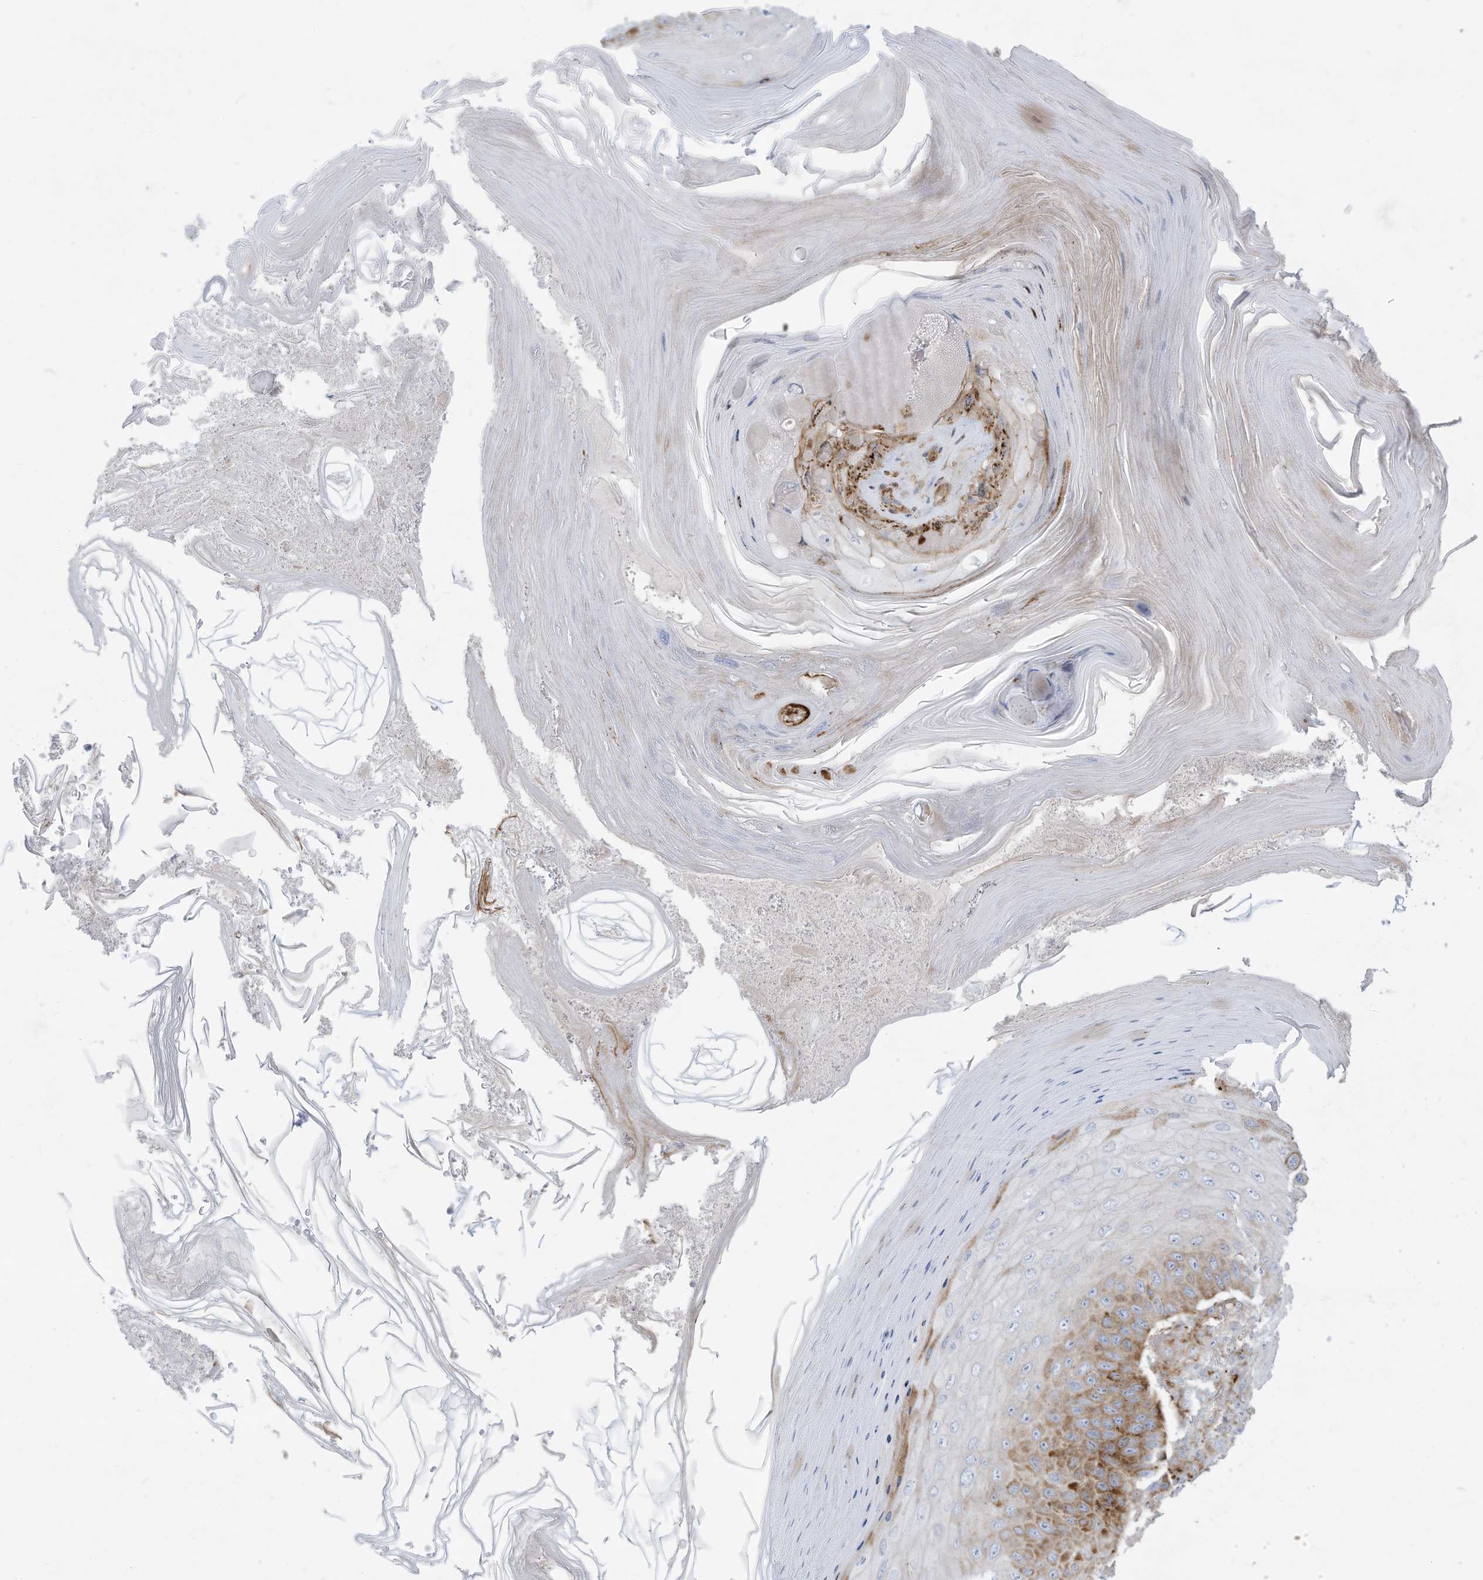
{"staining": {"intensity": "moderate", "quantity": "25%-75%", "location": "cytoplasmic/membranous"}, "tissue": "skin cancer", "cell_type": "Tumor cells", "image_type": "cancer", "snomed": [{"axis": "morphology", "description": "Squamous cell carcinoma, NOS"}, {"axis": "topography", "description": "Skin"}], "caption": "IHC staining of skin cancer, which reveals medium levels of moderate cytoplasmic/membranous staining in approximately 25%-75% of tumor cells indicating moderate cytoplasmic/membranous protein expression. The staining was performed using DAB (3,3'-diaminobenzidine) (brown) for protein detection and nuclei were counterstained in hematoxylin (blue).", "gene": "THNSL2", "patient": {"sex": "female", "age": 88}}